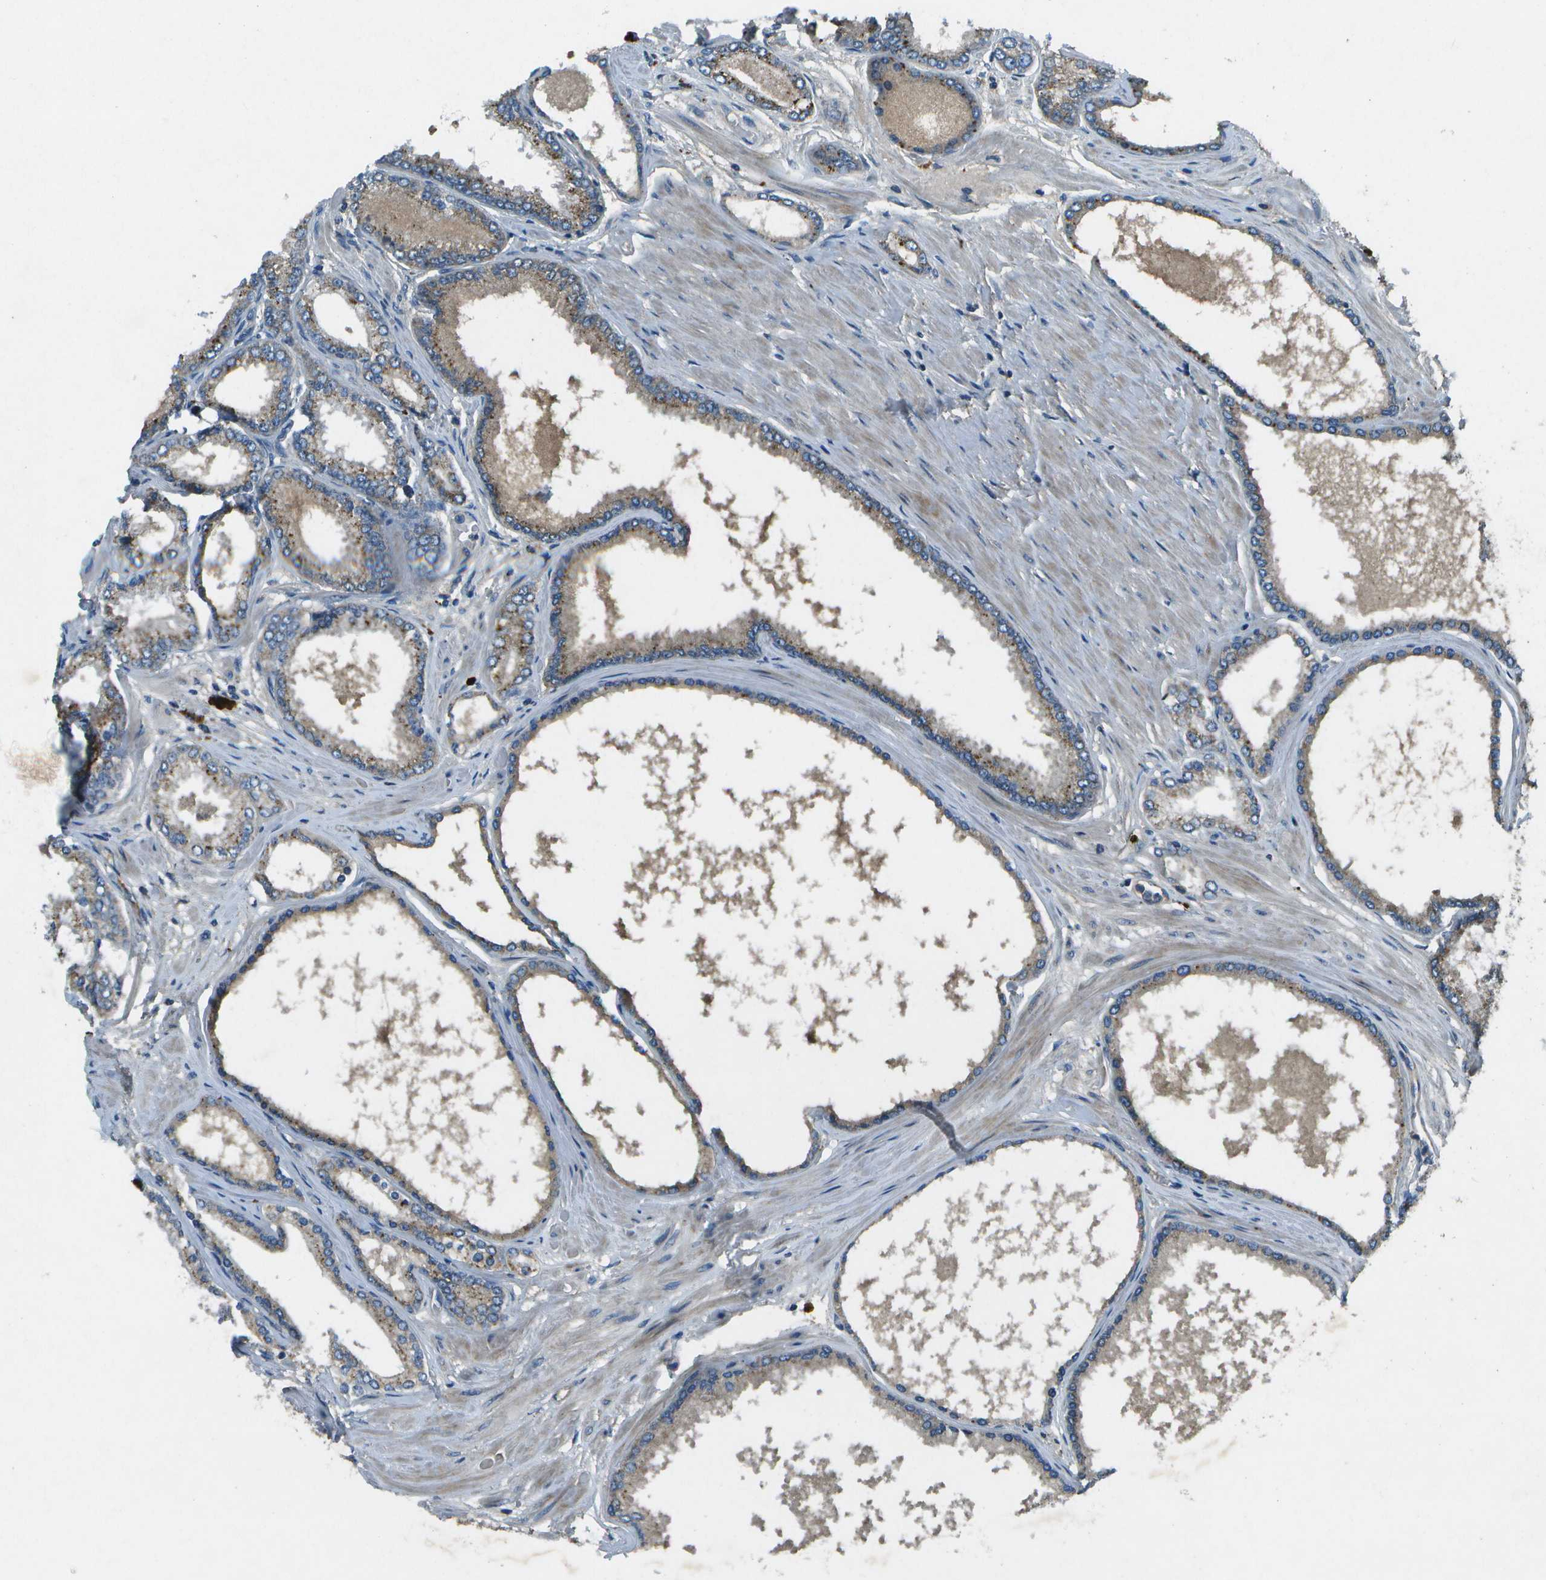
{"staining": {"intensity": "moderate", "quantity": "25%-75%", "location": "cytoplasmic/membranous"}, "tissue": "prostate cancer", "cell_type": "Tumor cells", "image_type": "cancer", "snomed": [{"axis": "morphology", "description": "Adenocarcinoma, High grade"}, {"axis": "topography", "description": "Prostate"}], "caption": "A high-resolution image shows IHC staining of high-grade adenocarcinoma (prostate), which displays moderate cytoplasmic/membranous positivity in approximately 25%-75% of tumor cells.", "gene": "PXYLP1", "patient": {"sex": "male", "age": 61}}